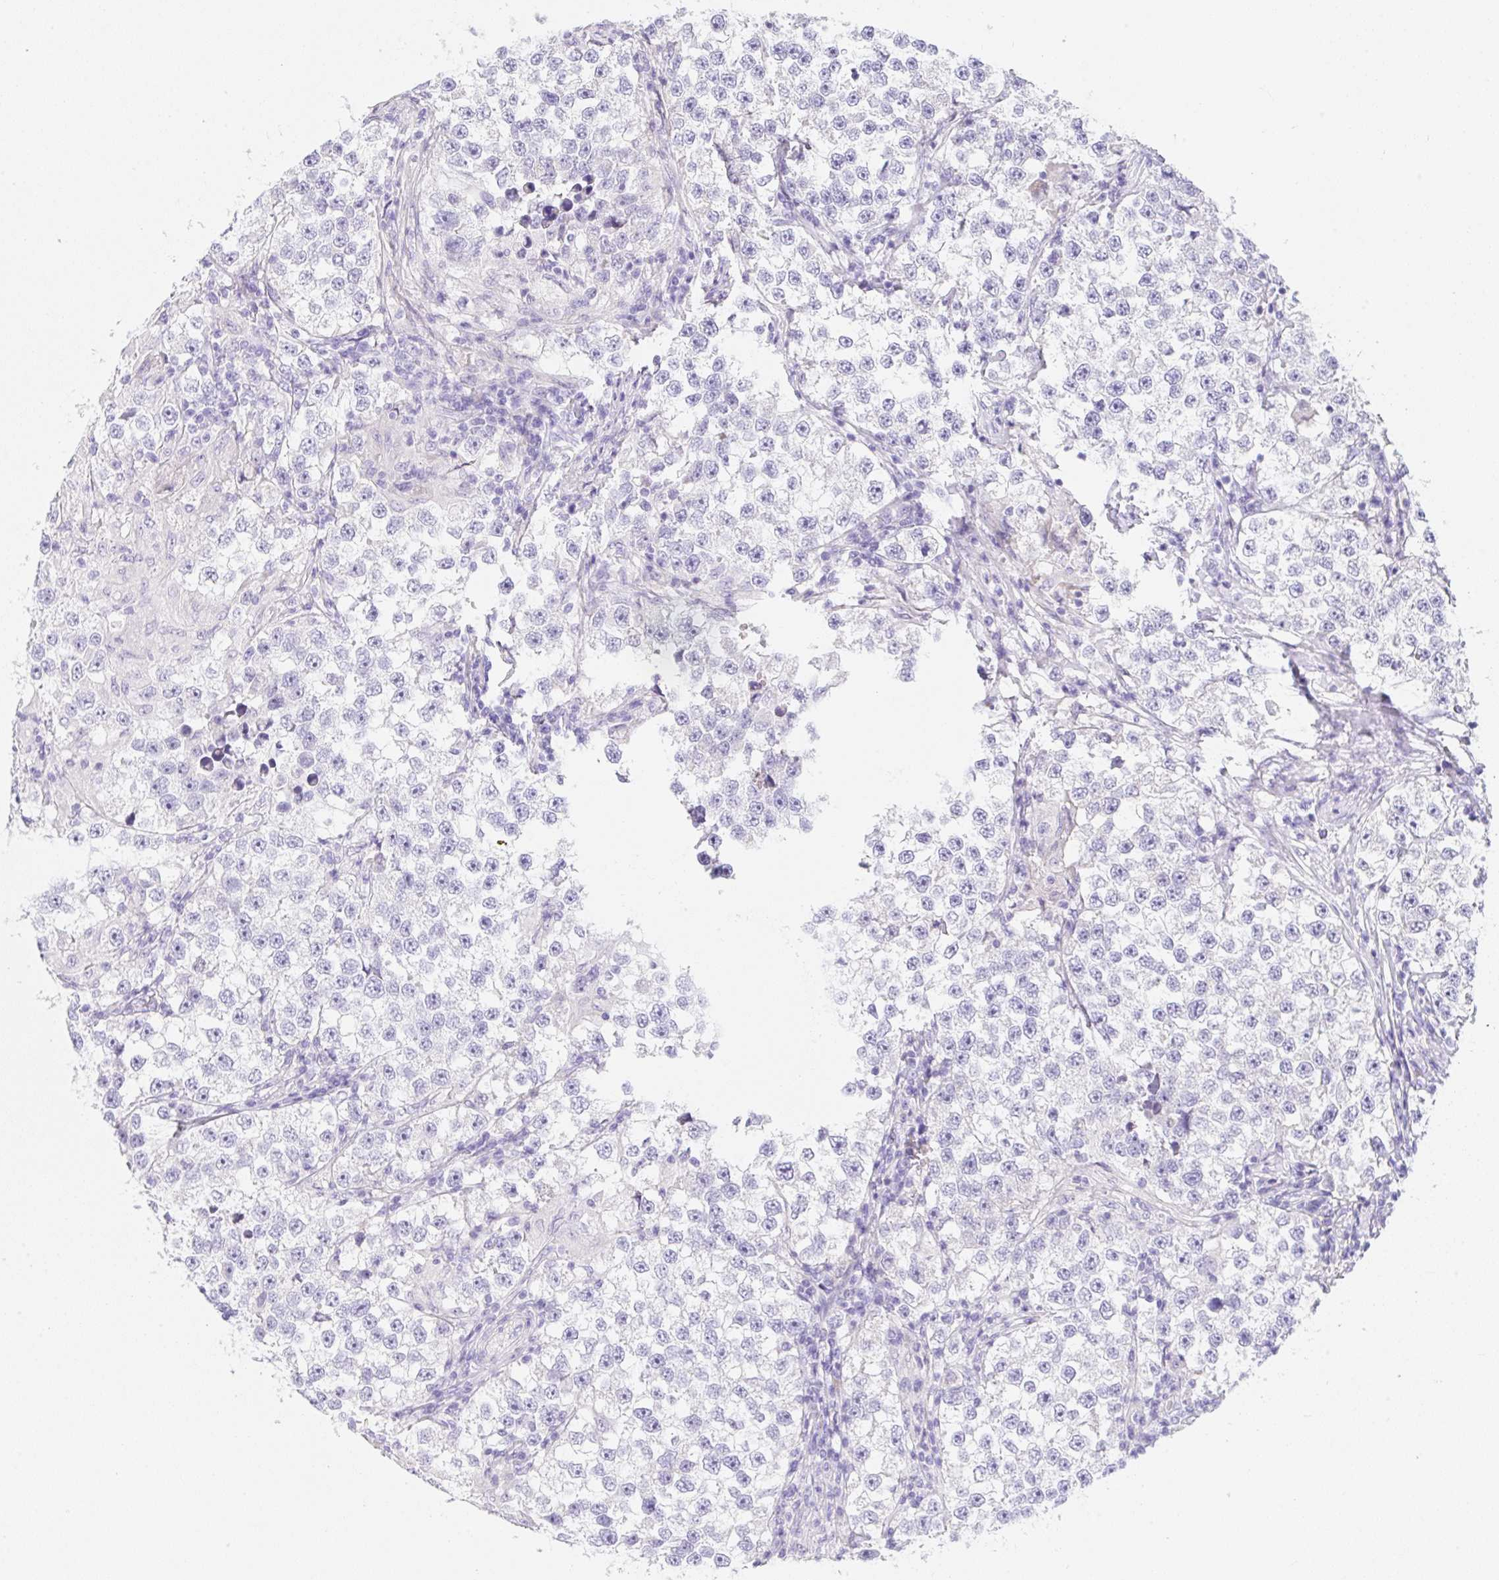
{"staining": {"intensity": "negative", "quantity": "none", "location": "none"}, "tissue": "testis cancer", "cell_type": "Tumor cells", "image_type": "cancer", "snomed": [{"axis": "morphology", "description": "Seminoma, NOS"}, {"axis": "topography", "description": "Testis"}], "caption": "Human testis seminoma stained for a protein using immunohistochemistry (IHC) displays no staining in tumor cells.", "gene": "KLK8", "patient": {"sex": "male", "age": 46}}